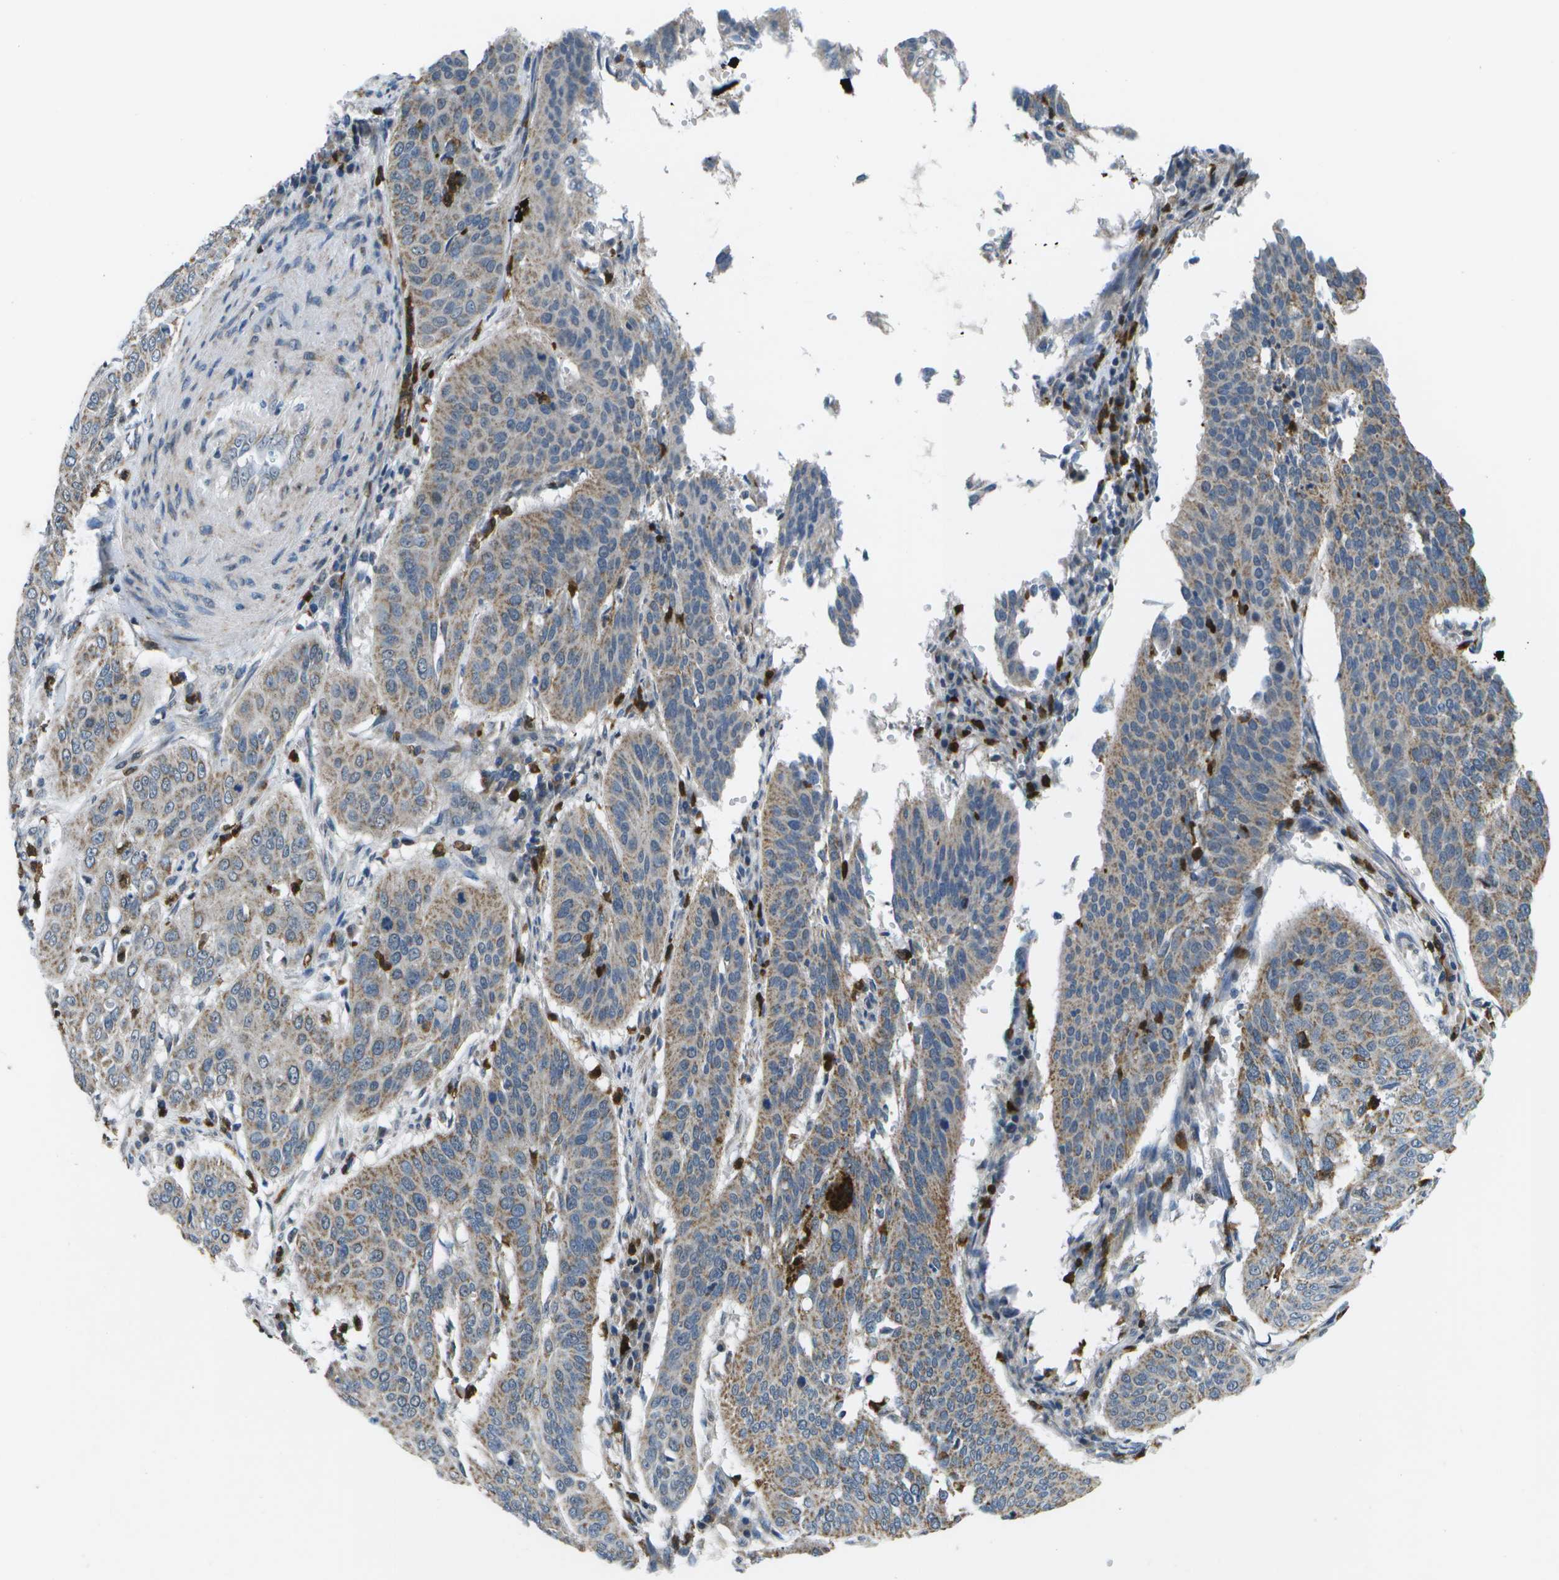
{"staining": {"intensity": "moderate", "quantity": "25%-75%", "location": "cytoplasmic/membranous"}, "tissue": "cervical cancer", "cell_type": "Tumor cells", "image_type": "cancer", "snomed": [{"axis": "morphology", "description": "Normal tissue, NOS"}, {"axis": "morphology", "description": "Squamous cell carcinoma, NOS"}, {"axis": "topography", "description": "Cervix"}], "caption": "This is a micrograph of IHC staining of cervical cancer (squamous cell carcinoma), which shows moderate expression in the cytoplasmic/membranous of tumor cells.", "gene": "GALNT15", "patient": {"sex": "female", "age": 39}}